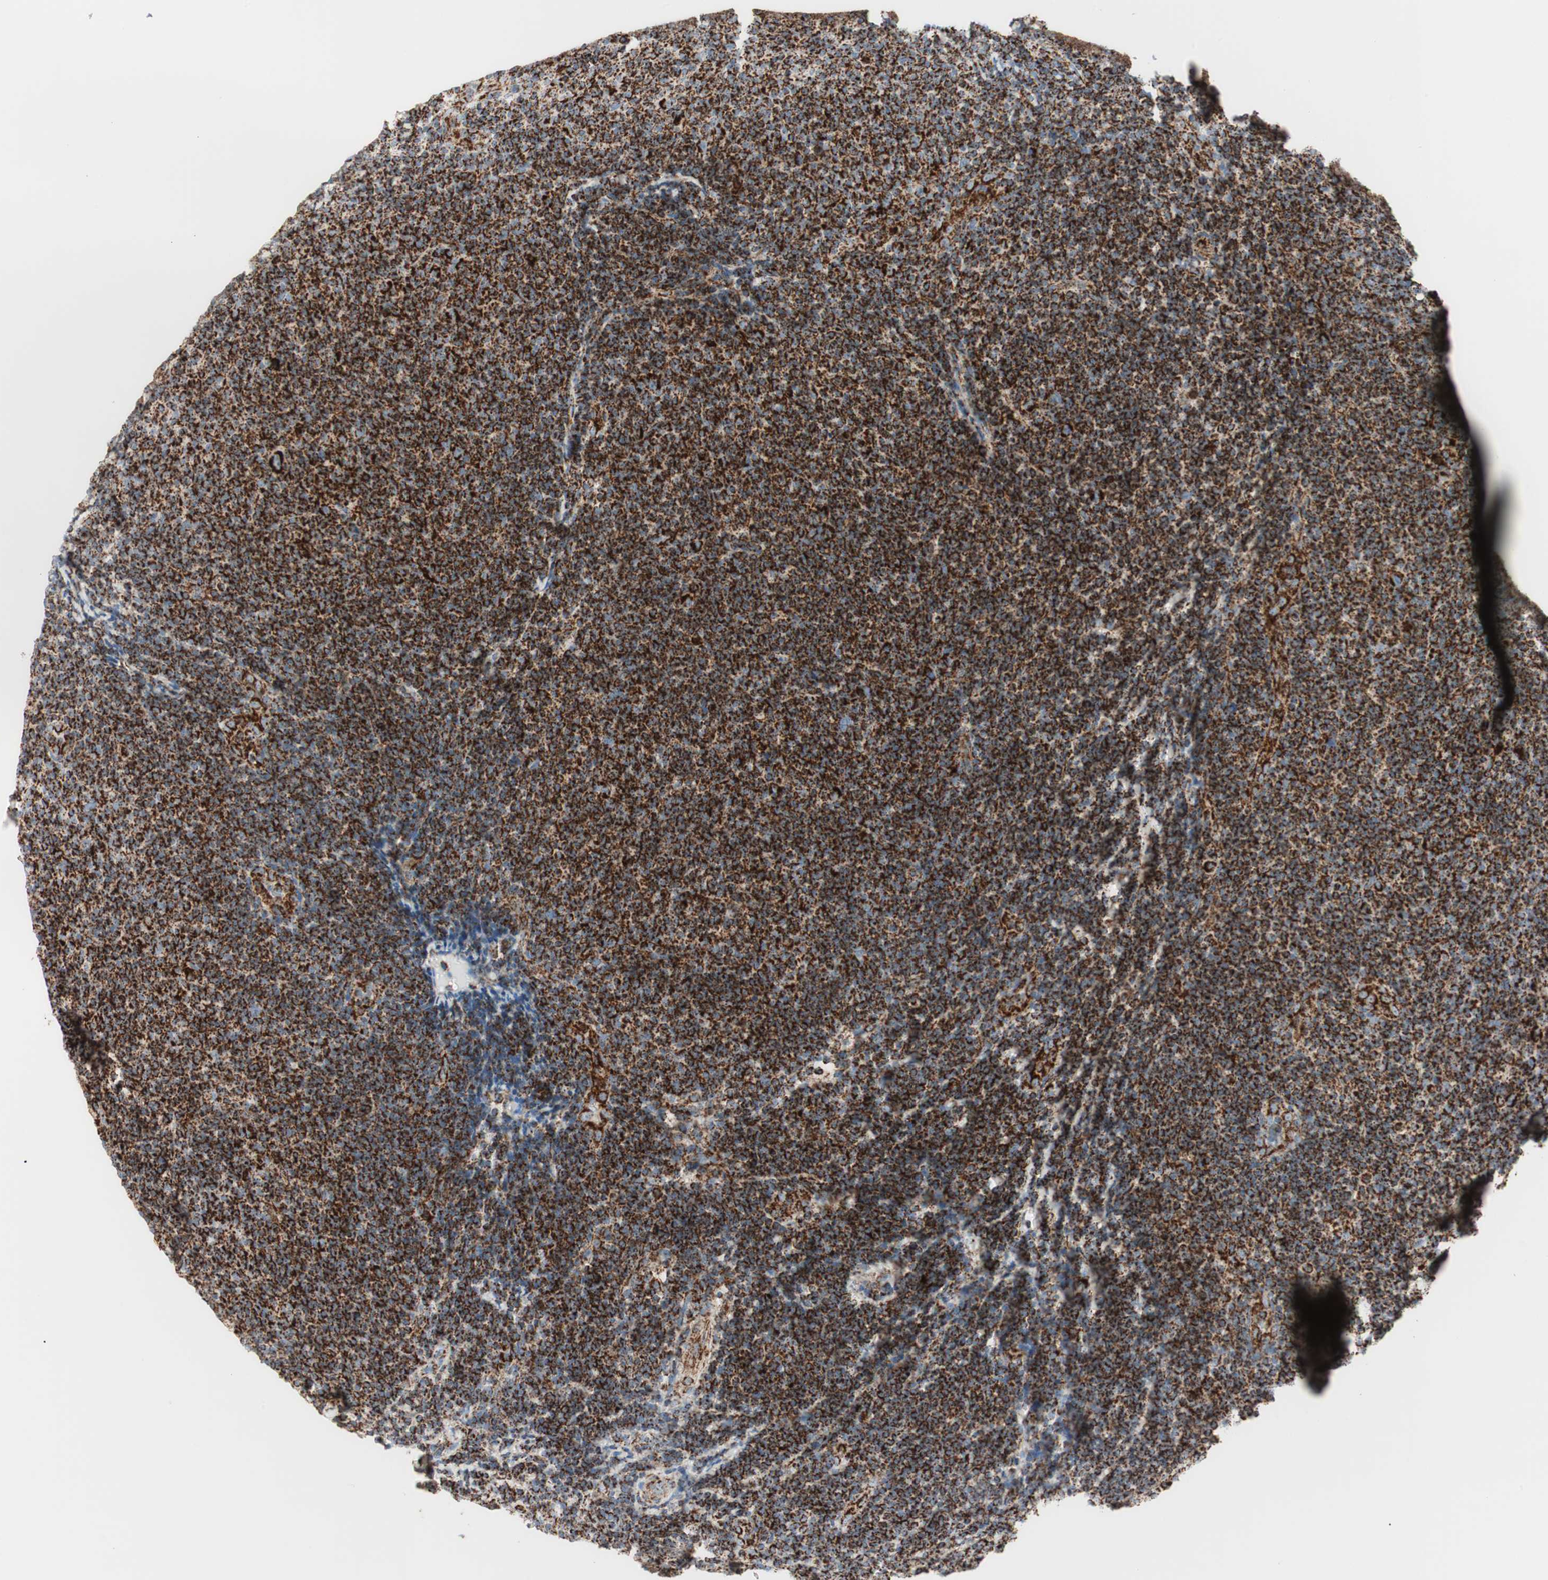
{"staining": {"intensity": "strong", "quantity": ">75%", "location": "cytoplasmic/membranous"}, "tissue": "lymphoma", "cell_type": "Tumor cells", "image_type": "cancer", "snomed": [{"axis": "morphology", "description": "Malignant lymphoma, non-Hodgkin's type, Low grade"}, {"axis": "topography", "description": "Lymph node"}], "caption": "The image shows staining of lymphoma, revealing strong cytoplasmic/membranous protein staining (brown color) within tumor cells. (Stains: DAB in brown, nuclei in blue, Microscopy: brightfield microscopy at high magnification).", "gene": "TOMM20", "patient": {"sex": "male", "age": 83}}